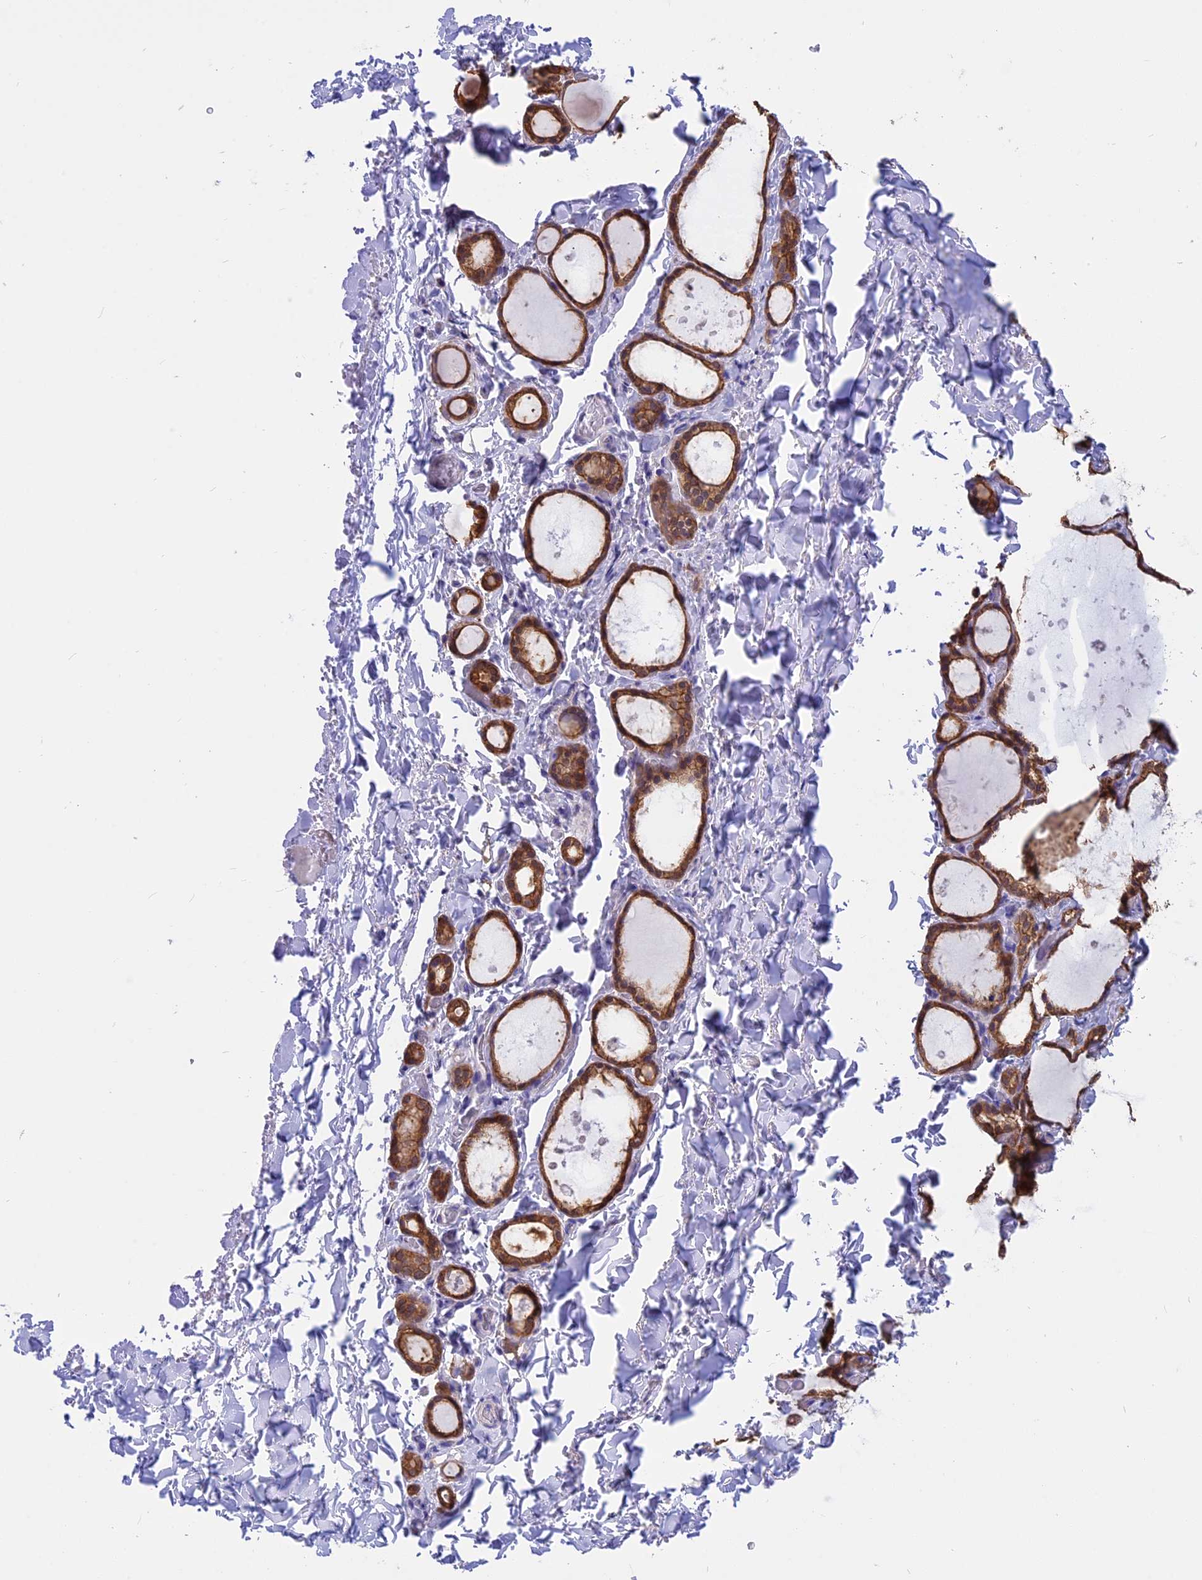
{"staining": {"intensity": "strong", "quantity": ">75%", "location": "cytoplasmic/membranous,nuclear"}, "tissue": "thyroid gland", "cell_type": "Glandular cells", "image_type": "normal", "snomed": [{"axis": "morphology", "description": "Normal tissue, NOS"}, {"axis": "topography", "description": "Thyroid gland"}], "caption": "A micrograph of thyroid gland stained for a protein demonstrates strong cytoplasmic/membranous,nuclear brown staining in glandular cells.", "gene": "STUB1", "patient": {"sex": "female", "age": 44}}